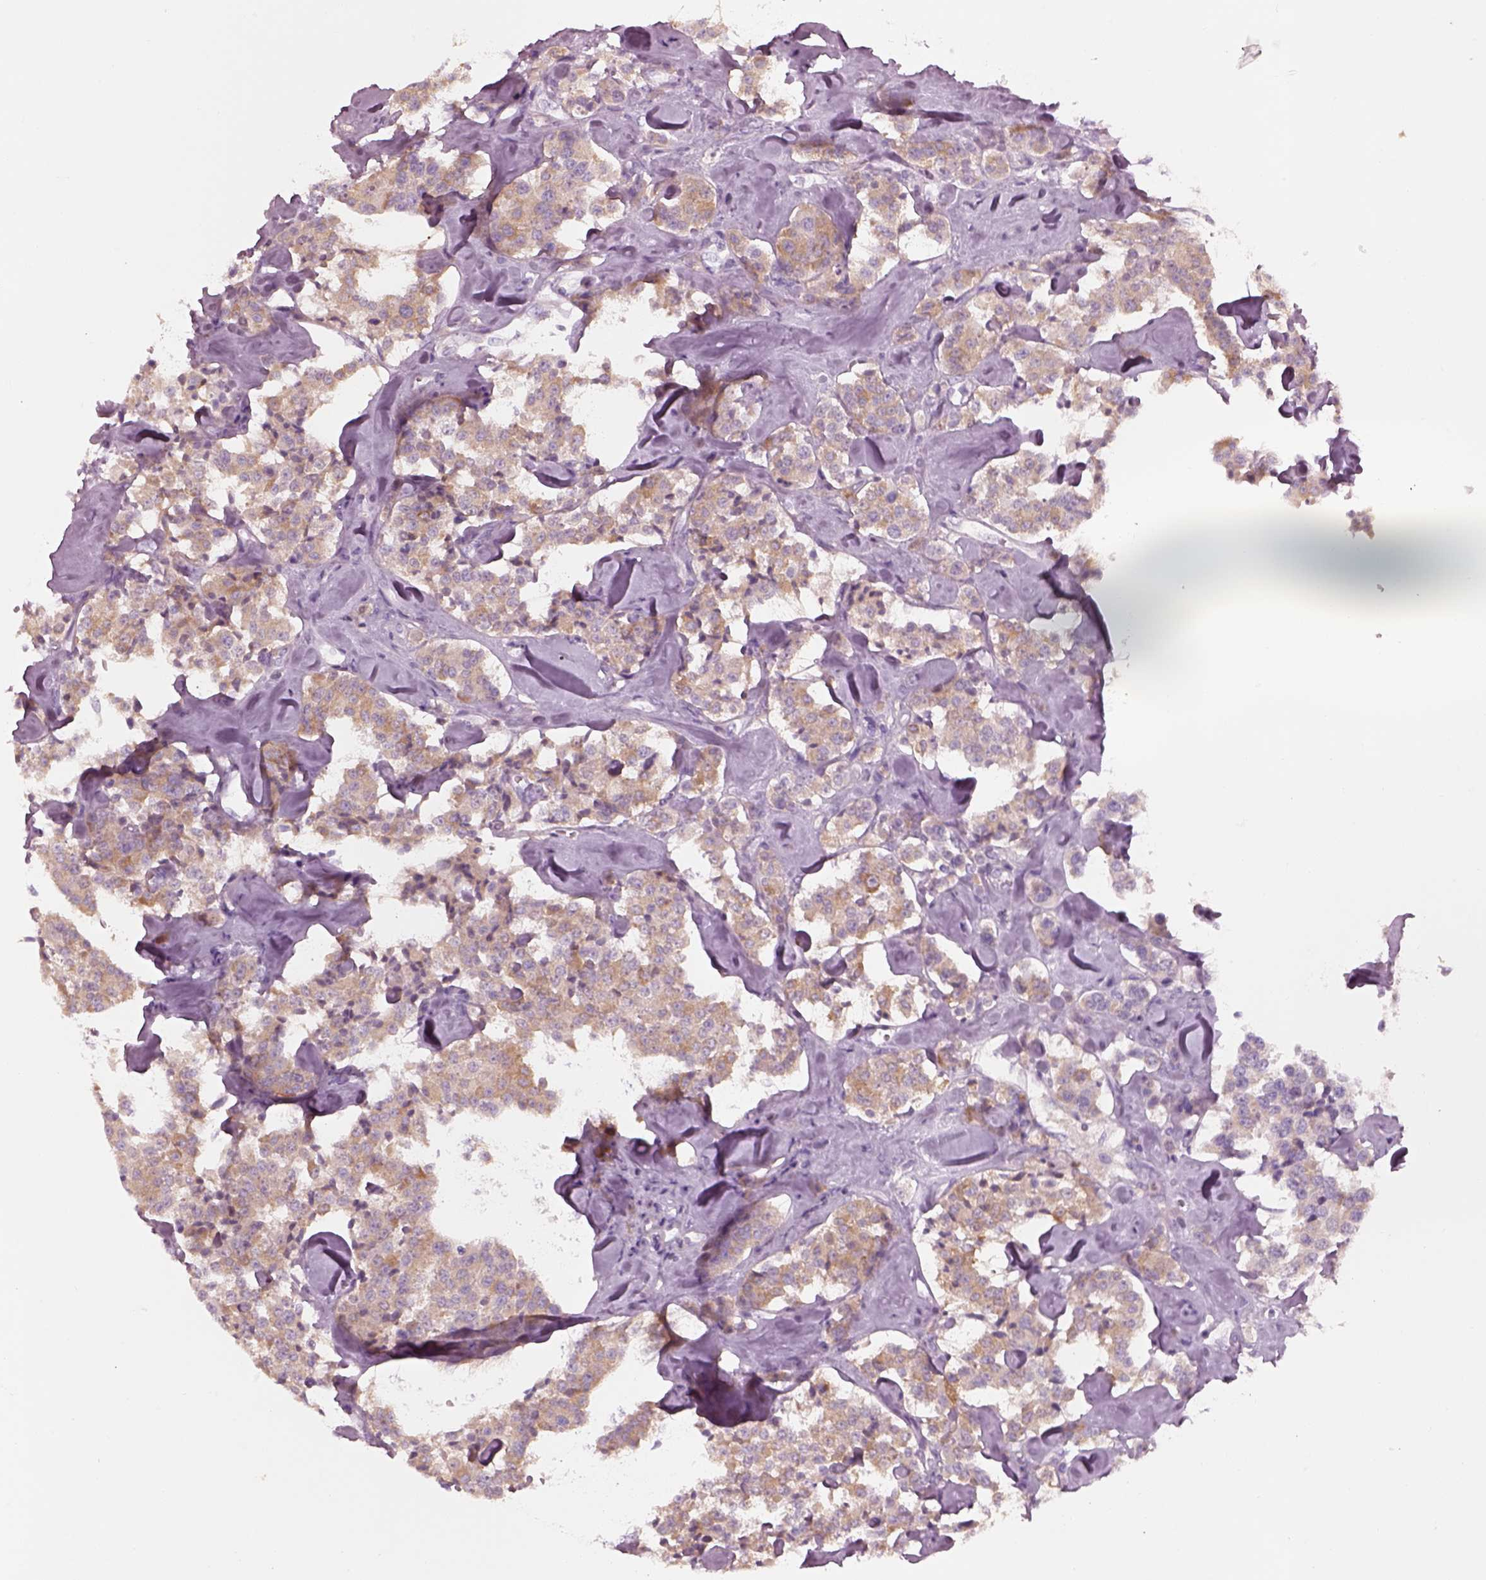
{"staining": {"intensity": "weak", "quantity": ">75%", "location": "cytoplasmic/membranous"}, "tissue": "carcinoid", "cell_type": "Tumor cells", "image_type": "cancer", "snomed": [{"axis": "morphology", "description": "Carcinoid, malignant, NOS"}, {"axis": "topography", "description": "Pancreas"}], "caption": "Protein staining of carcinoid tissue exhibits weak cytoplasmic/membranous positivity in about >75% of tumor cells.", "gene": "SLC27A2", "patient": {"sex": "male", "age": 41}}